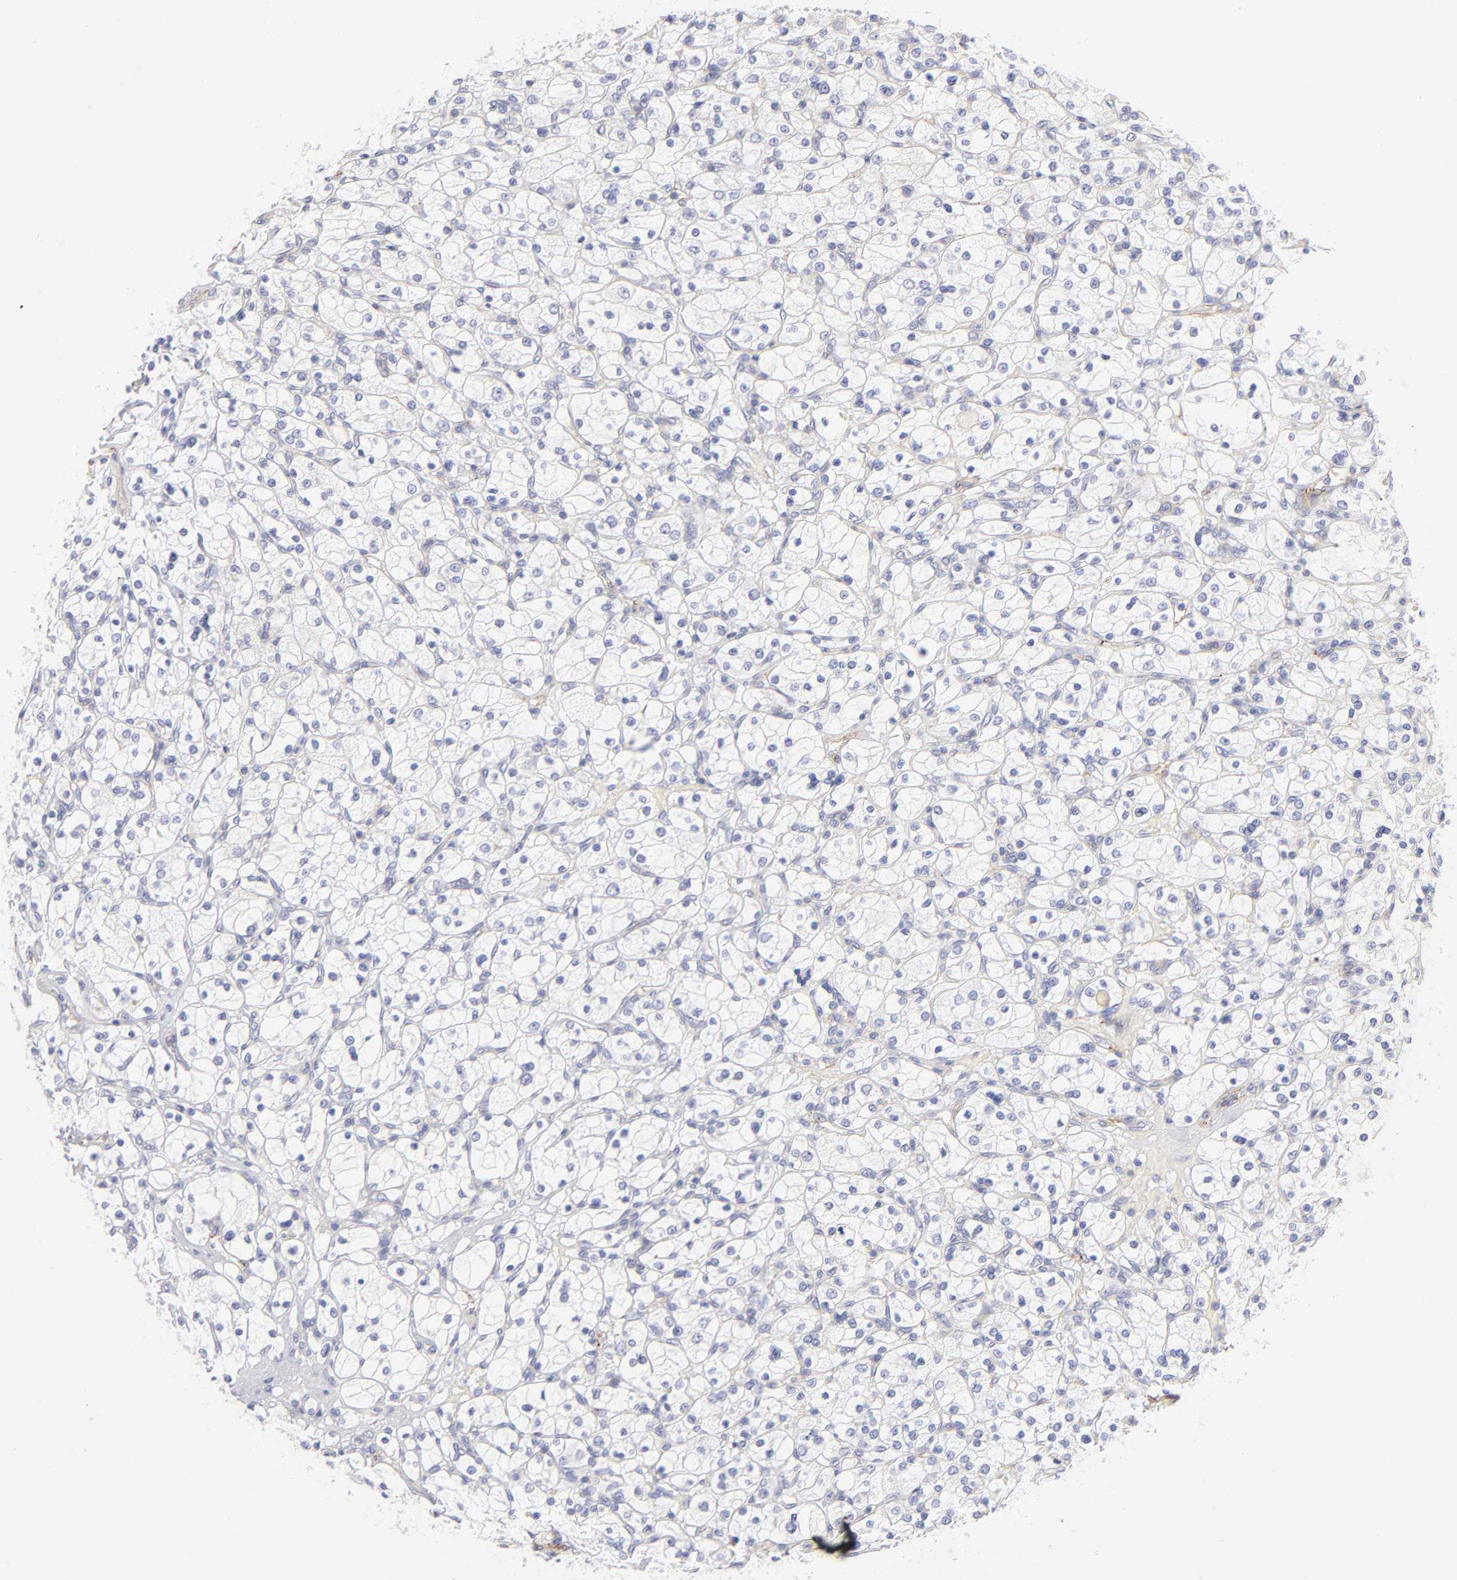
{"staining": {"intensity": "negative", "quantity": "none", "location": "none"}, "tissue": "renal cancer", "cell_type": "Tumor cells", "image_type": "cancer", "snomed": [{"axis": "morphology", "description": "Adenocarcinoma, NOS"}, {"axis": "topography", "description": "Kidney"}], "caption": "A high-resolution micrograph shows IHC staining of renal adenocarcinoma, which demonstrates no significant positivity in tumor cells.", "gene": "ACTA2", "patient": {"sex": "female", "age": 83}}